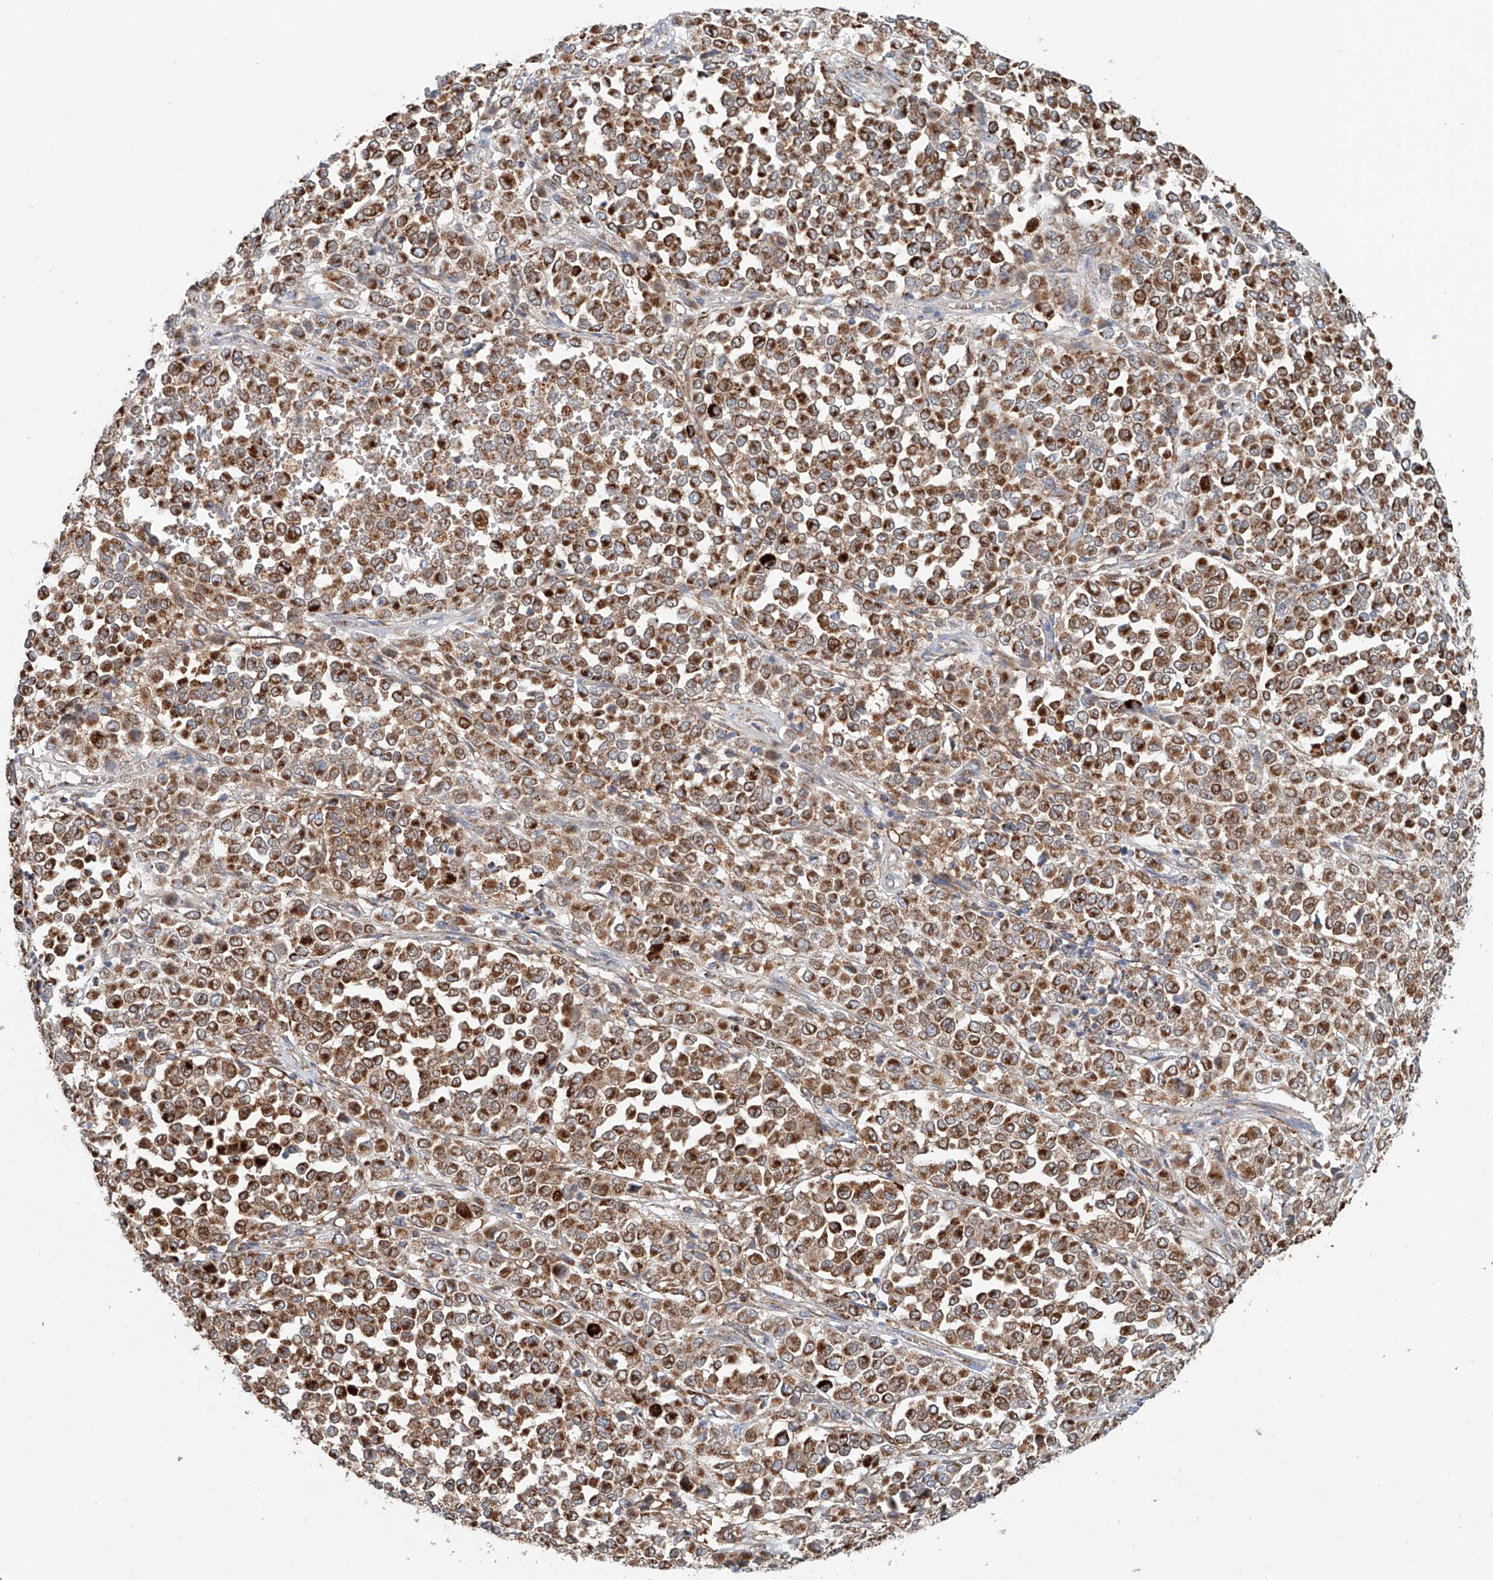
{"staining": {"intensity": "strong", "quantity": ">75%", "location": "cytoplasmic/membranous"}, "tissue": "melanoma", "cell_type": "Tumor cells", "image_type": "cancer", "snomed": [{"axis": "morphology", "description": "Malignant melanoma, Metastatic site"}, {"axis": "topography", "description": "Pancreas"}], "caption": "This histopathology image shows IHC staining of human melanoma, with high strong cytoplasmic/membranous positivity in approximately >75% of tumor cells.", "gene": "CARD10", "patient": {"sex": "female", "age": 30}}